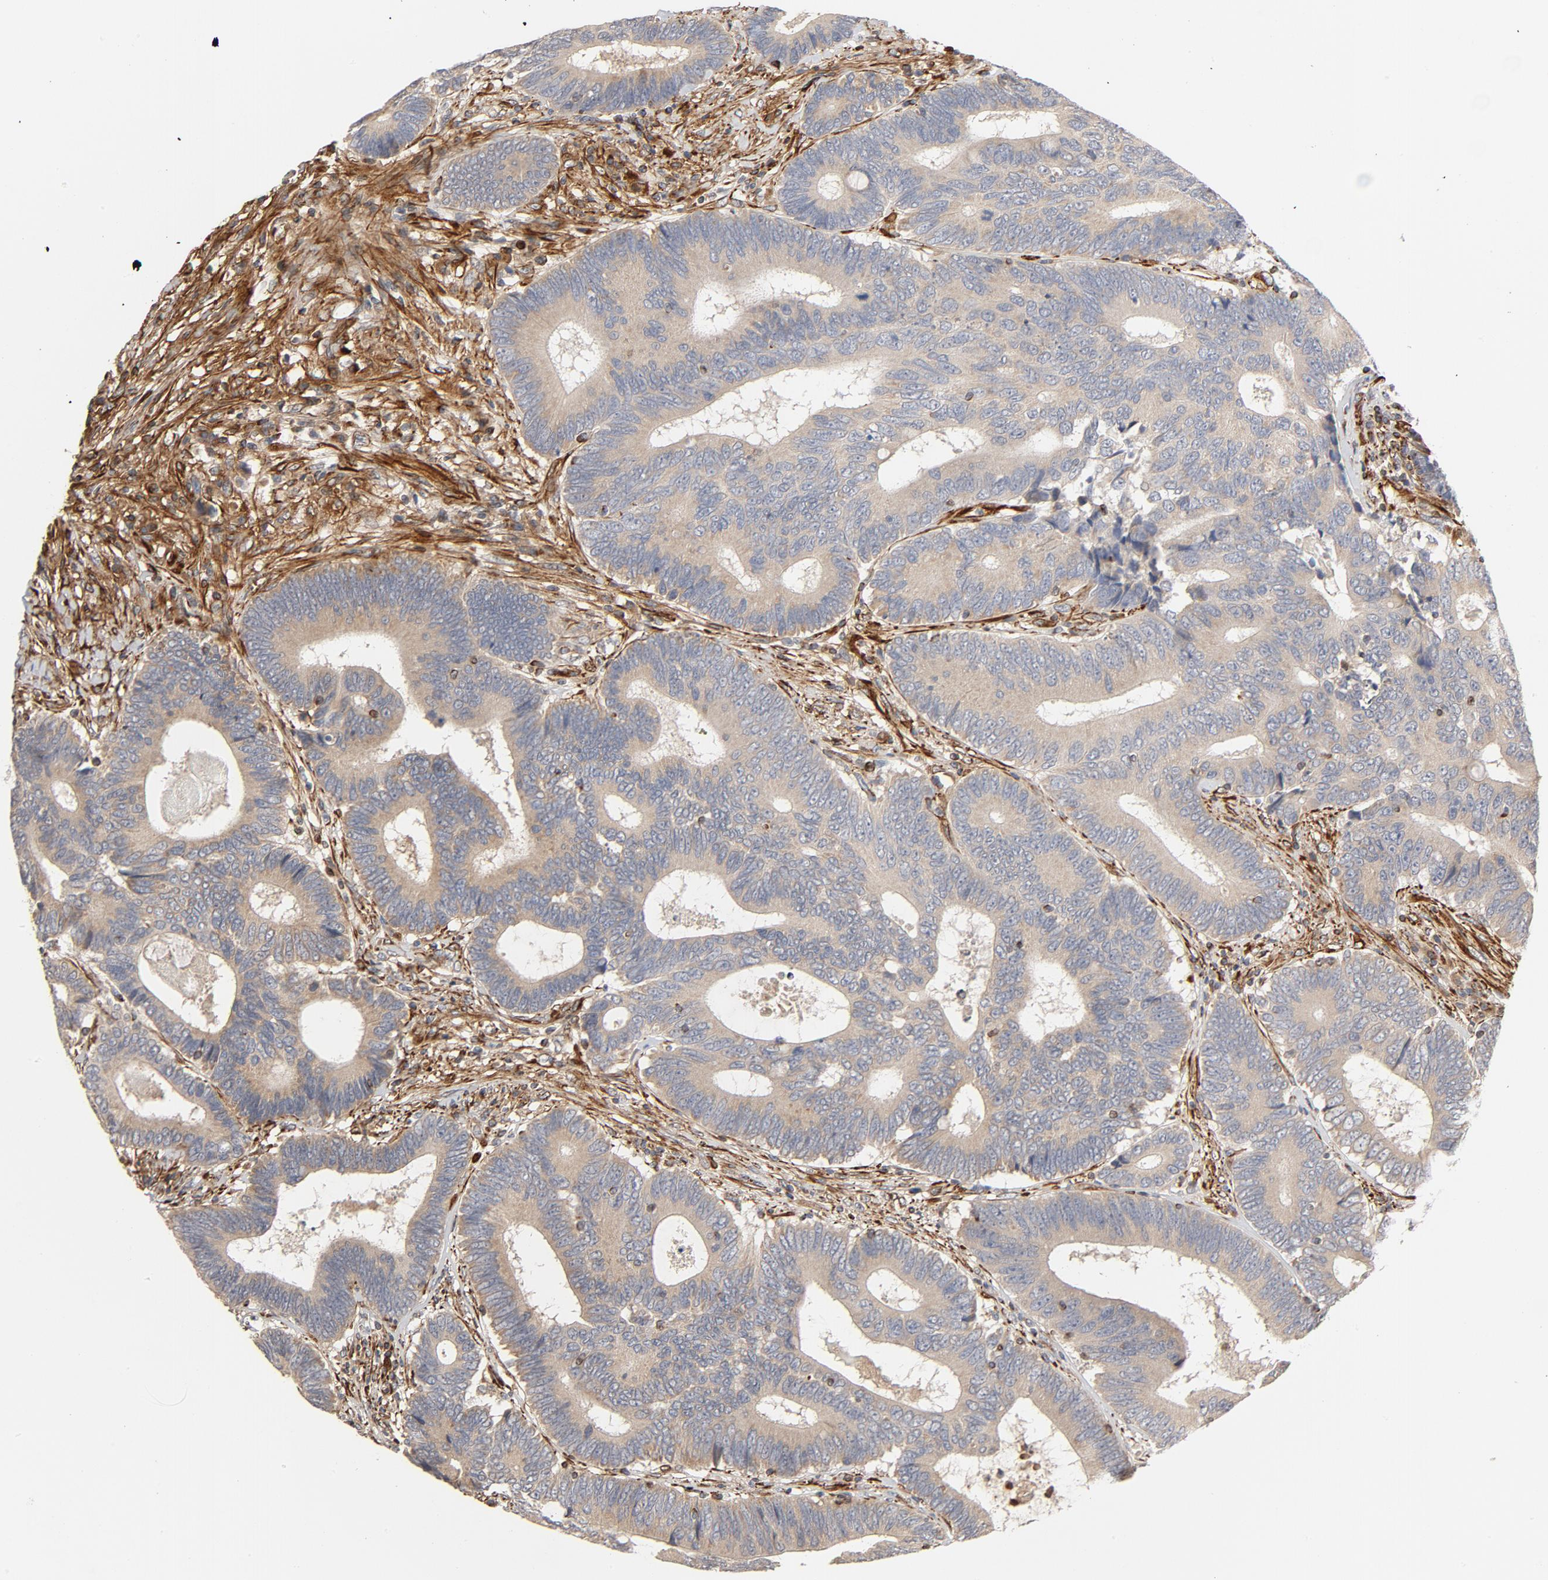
{"staining": {"intensity": "moderate", "quantity": ">75%", "location": "cytoplasmic/membranous"}, "tissue": "colorectal cancer", "cell_type": "Tumor cells", "image_type": "cancer", "snomed": [{"axis": "morphology", "description": "Adenocarcinoma, NOS"}, {"axis": "topography", "description": "Colon"}], "caption": "DAB (3,3'-diaminobenzidine) immunohistochemical staining of human colorectal cancer (adenocarcinoma) displays moderate cytoplasmic/membranous protein staining in approximately >75% of tumor cells. The staining was performed using DAB to visualize the protein expression in brown, while the nuclei were stained in blue with hematoxylin (Magnification: 20x).", "gene": "FAM118A", "patient": {"sex": "female", "age": 78}}